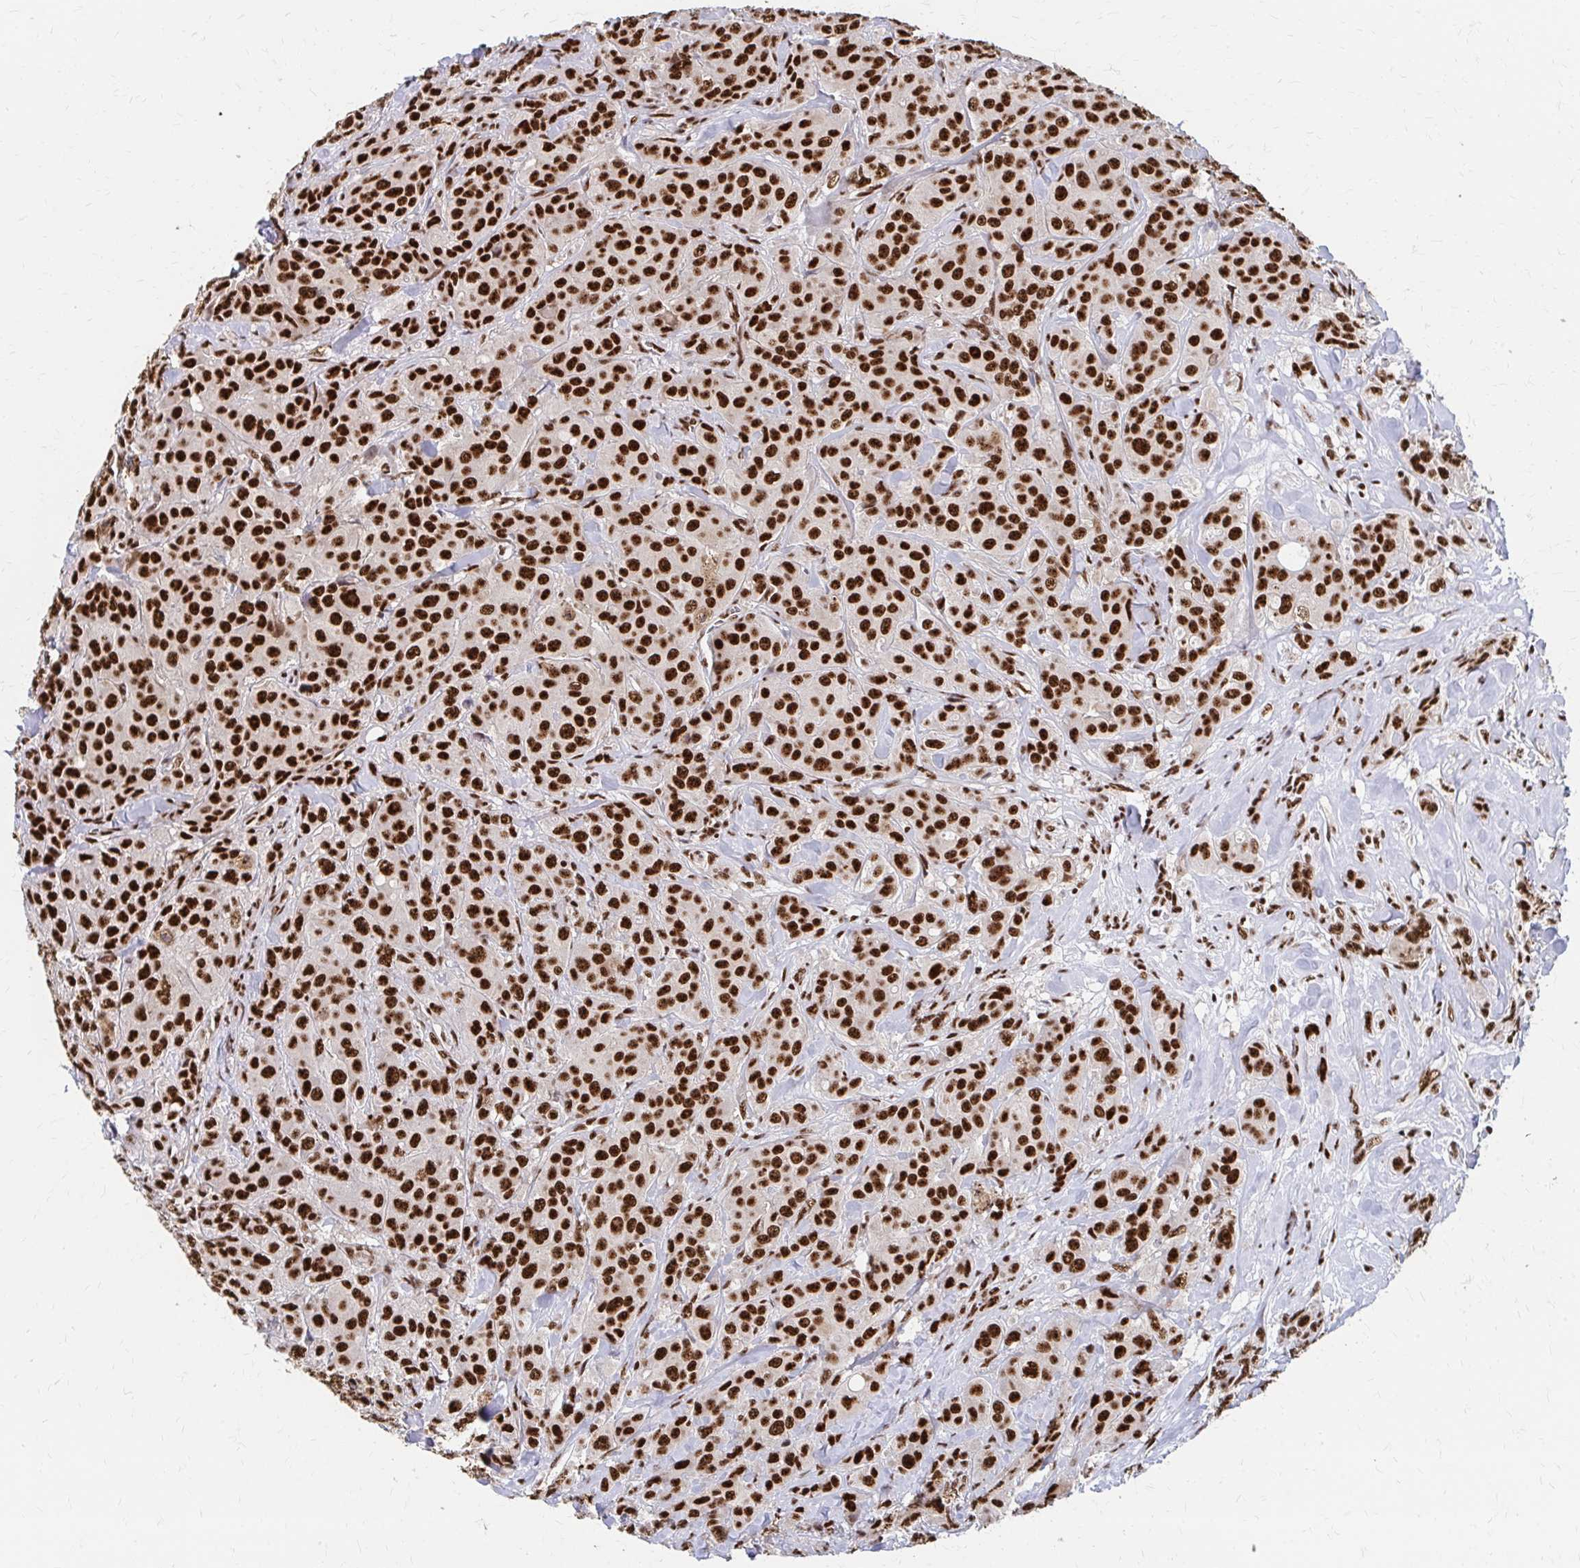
{"staining": {"intensity": "strong", "quantity": ">75%", "location": "nuclear"}, "tissue": "breast cancer", "cell_type": "Tumor cells", "image_type": "cancer", "snomed": [{"axis": "morphology", "description": "Normal tissue, NOS"}, {"axis": "morphology", "description": "Duct carcinoma"}, {"axis": "topography", "description": "Breast"}], "caption": "Breast cancer was stained to show a protein in brown. There is high levels of strong nuclear staining in approximately >75% of tumor cells.", "gene": "CNKSR3", "patient": {"sex": "female", "age": 43}}